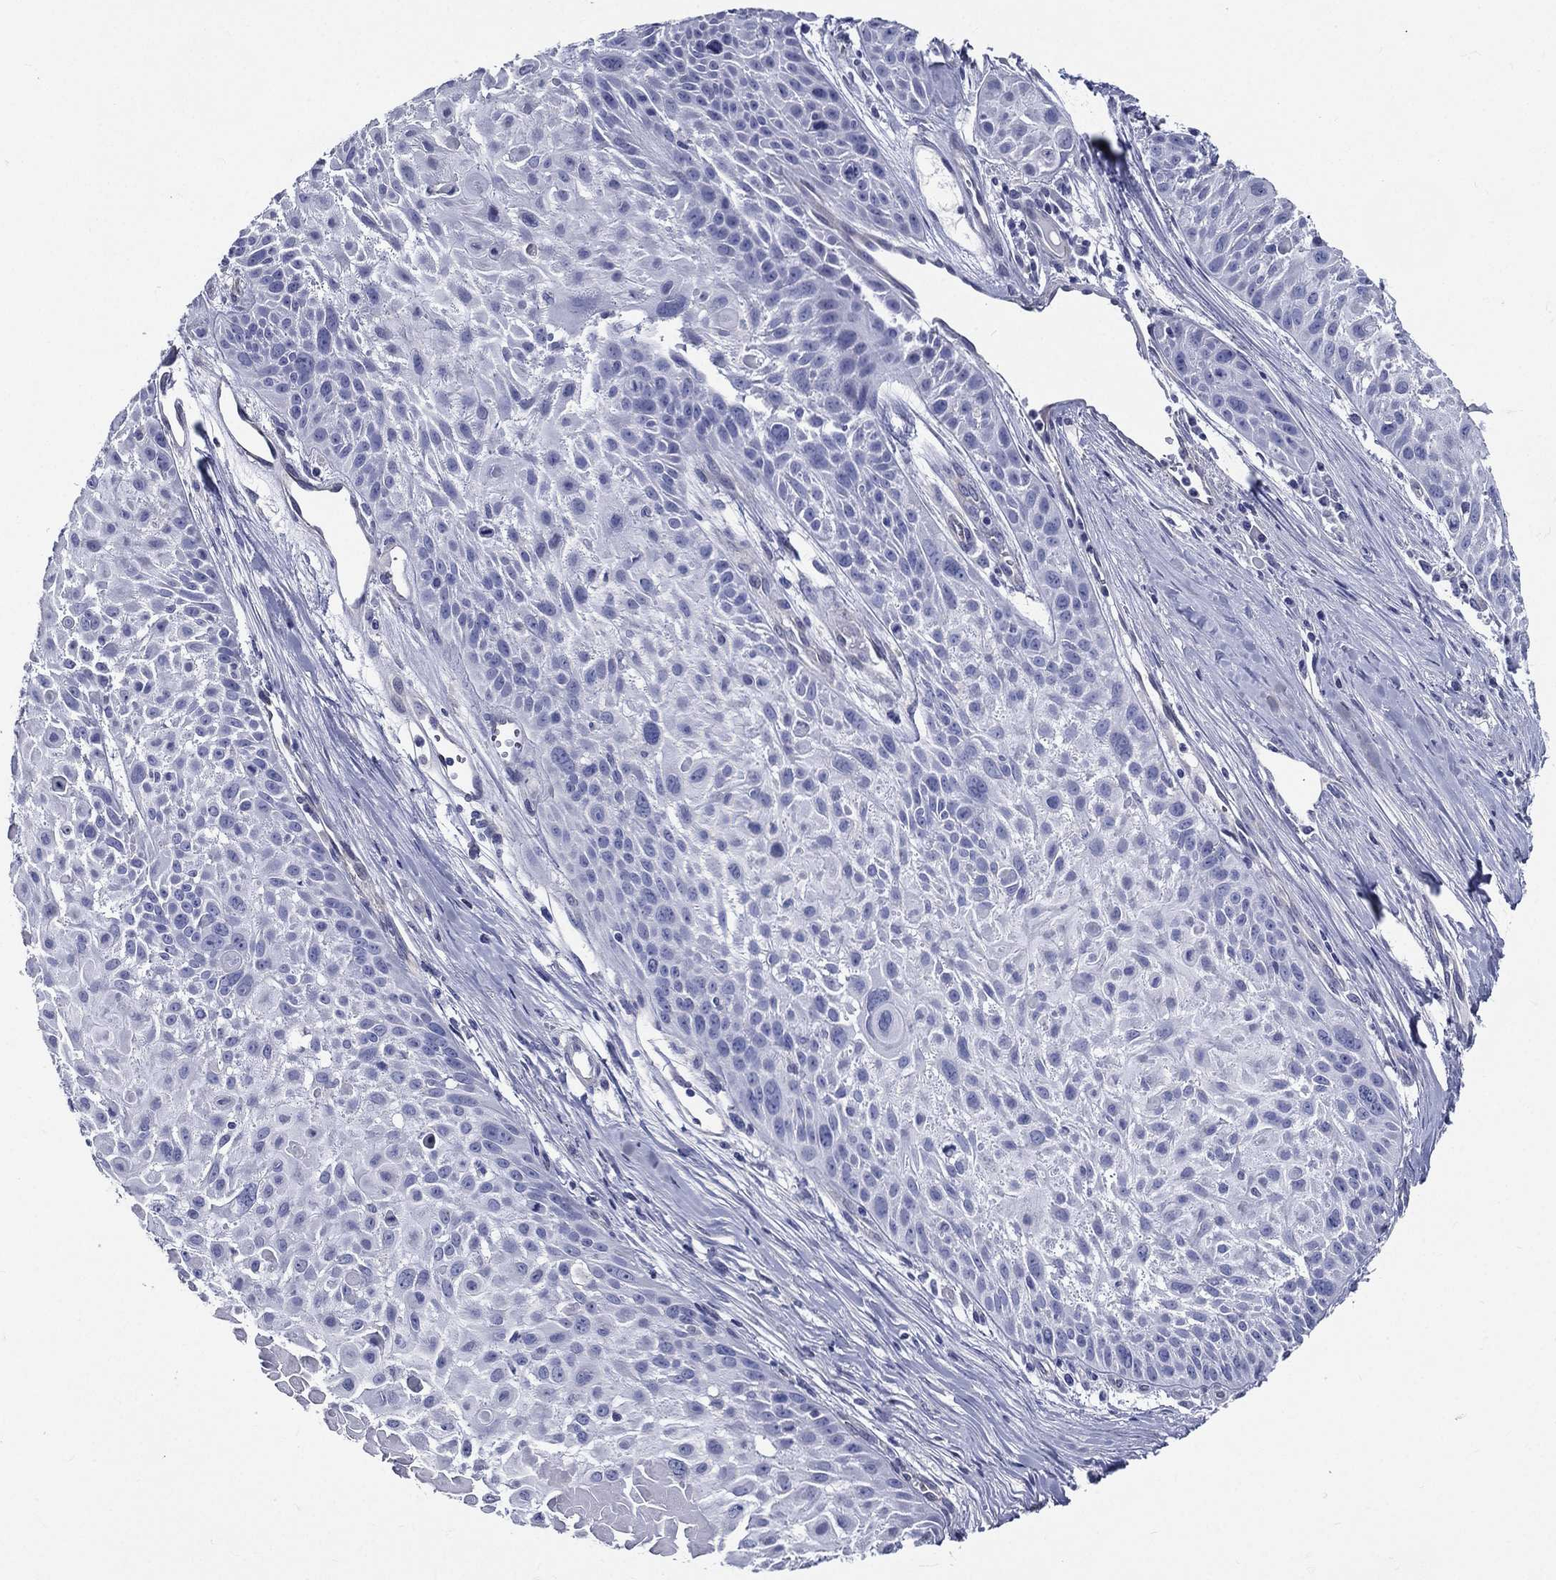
{"staining": {"intensity": "negative", "quantity": "none", "location": "none"}, "tissue": "skin cancer", "cell_type": "Tumor cells", "image_type": "cancer", "snomed": [{"axis": "morphology", "description": "Squamous cell carcinoma, NOS"}, {"axis": "topography", "description": "Skin"}, {"axis": "topography", "description": "Anal"}], "caption": "Human skin cancer (squamous cell carcinoma) stained for a protein using immunohistochemistry (IHC) displays no staining in tumor cells.", "gene": "DPYS", "patient": {"sex": "female", "age": 75}}